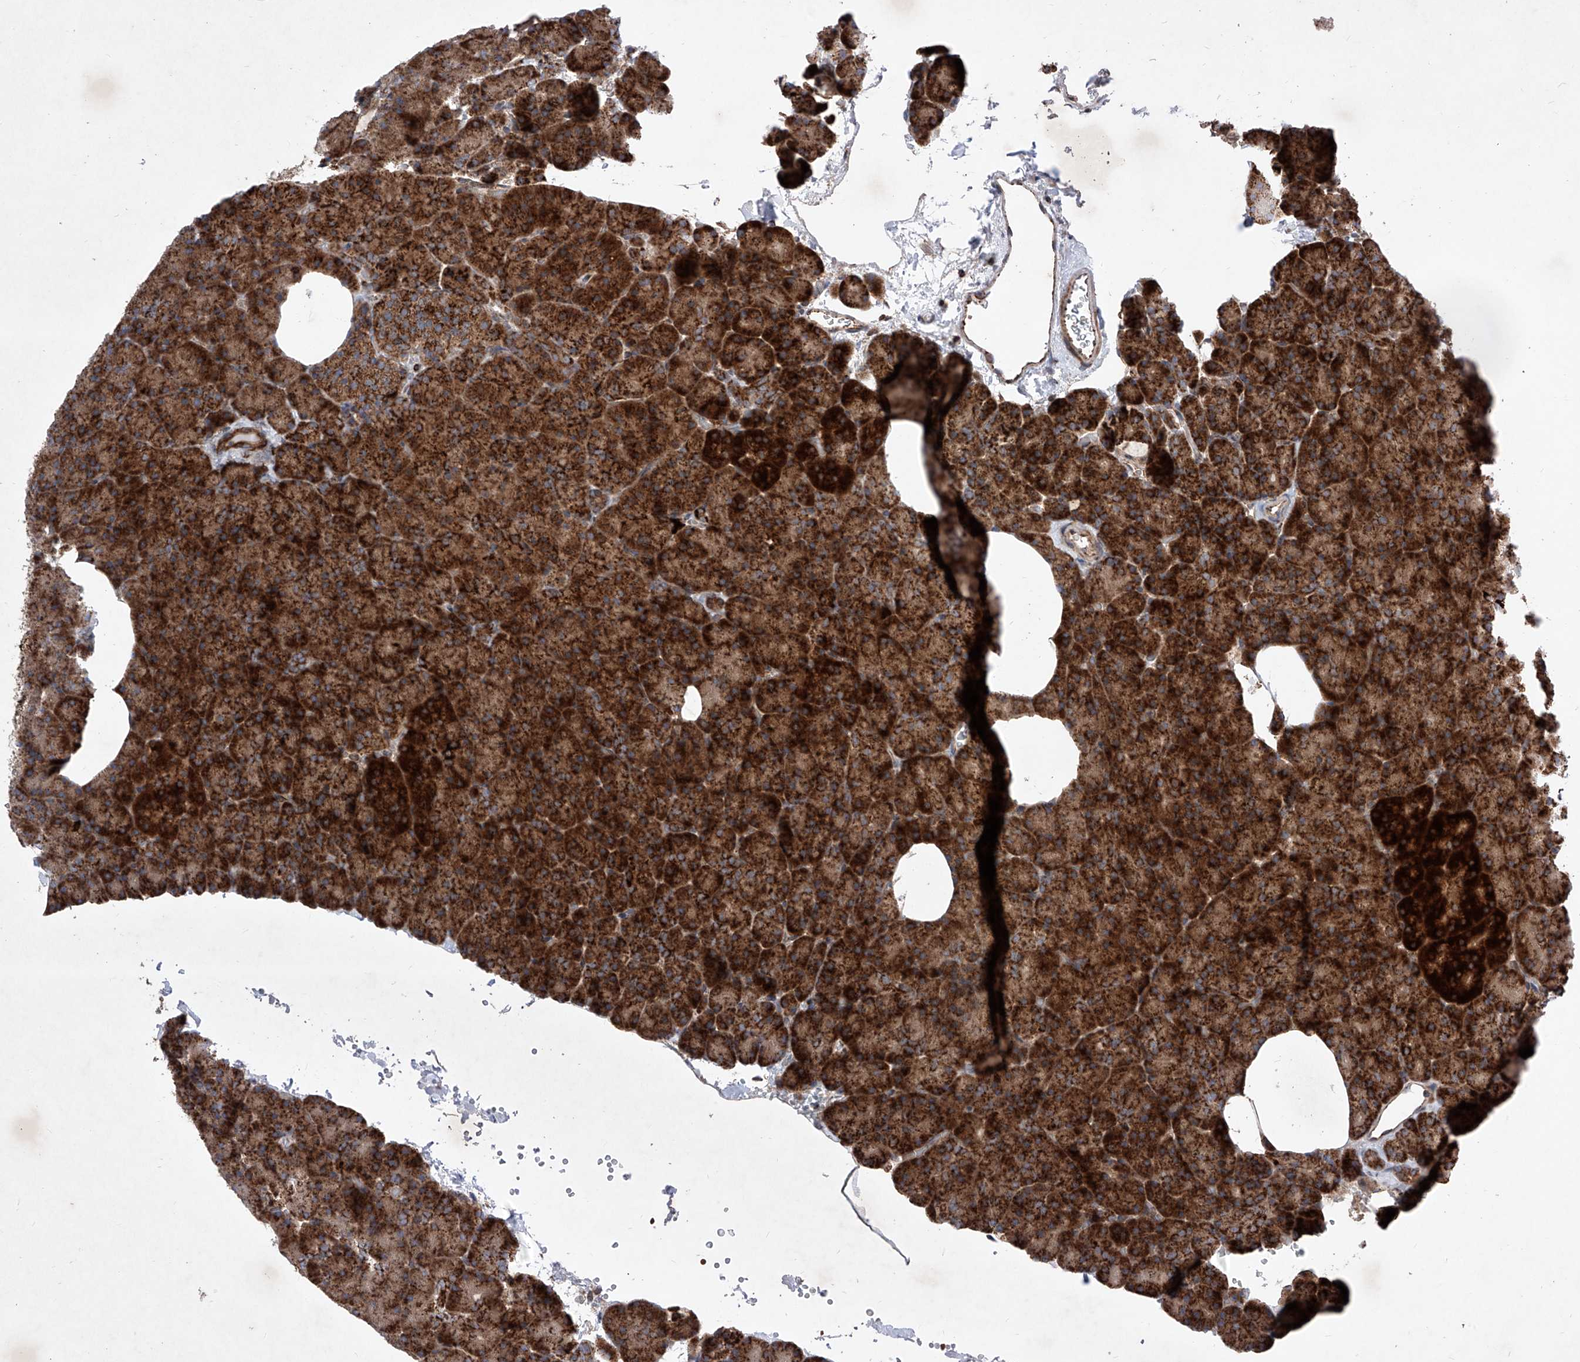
{"staining": {"intensity": "strong", "quantity": ">75%", "location": "cytoplasmic/membranous"}, "tissue": "pancreas", "cell_type": "Exocrine glandular cells", "image_type": "normal", "snomed": [{"axis": "morphology", "description": "Normal tissue, NOS"}, {"axis": "morphology", "description": "Carcinoid, malignant, NOS"}, {"axis": "topography", "description": "Pancreas"}], "caption": "DAB (3,3'-diaminobenzidine) immunohistochemical staining of unremarkable human pancreas exhibits strong cytoplasmic/membranous protein staining in approximately >75% of exocrine glandular cells.", "gene": "SEMA6A", "patient": {"sex": "female", "age": 35}}